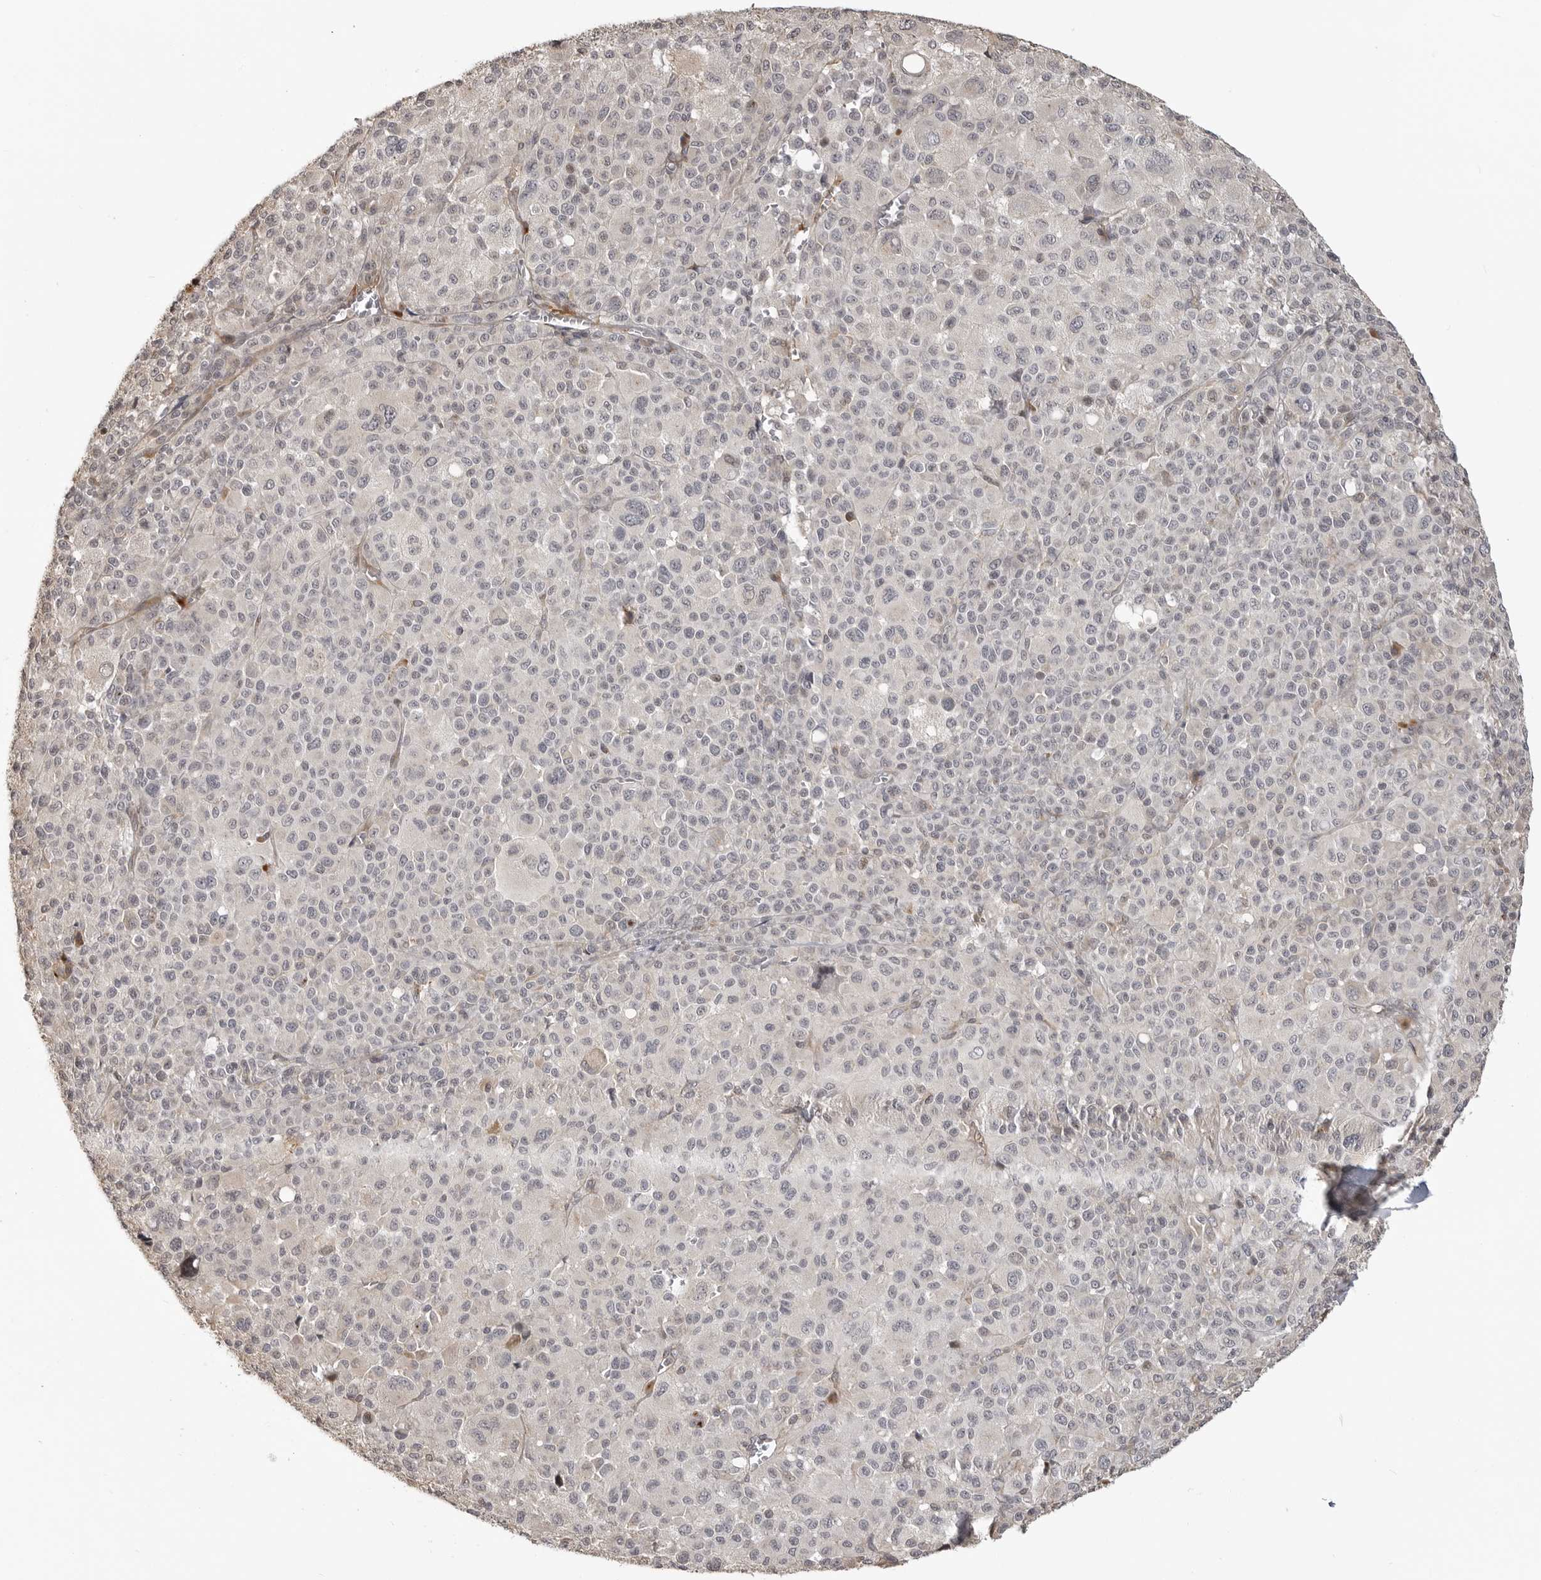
{"staining": {"intensity": "negative", "quantity": "none", "location": "none"}, "tissue": "melanoma", "cell_type": "Tumor cells", "image_type": "cancer", "snomed": [{"axis": "morphology", "description": "Malignant melanoma, Metastatic site"}, {"axis": "topography", "description": "Skin"}], "caption": "High power microscopy image of an immunohistochemistry (IHC) micrograph of melanoma, revealing no significant positivity in tumor cells.", "gene": "IDO1", "patient": {"sex": "female", "age": 74}}